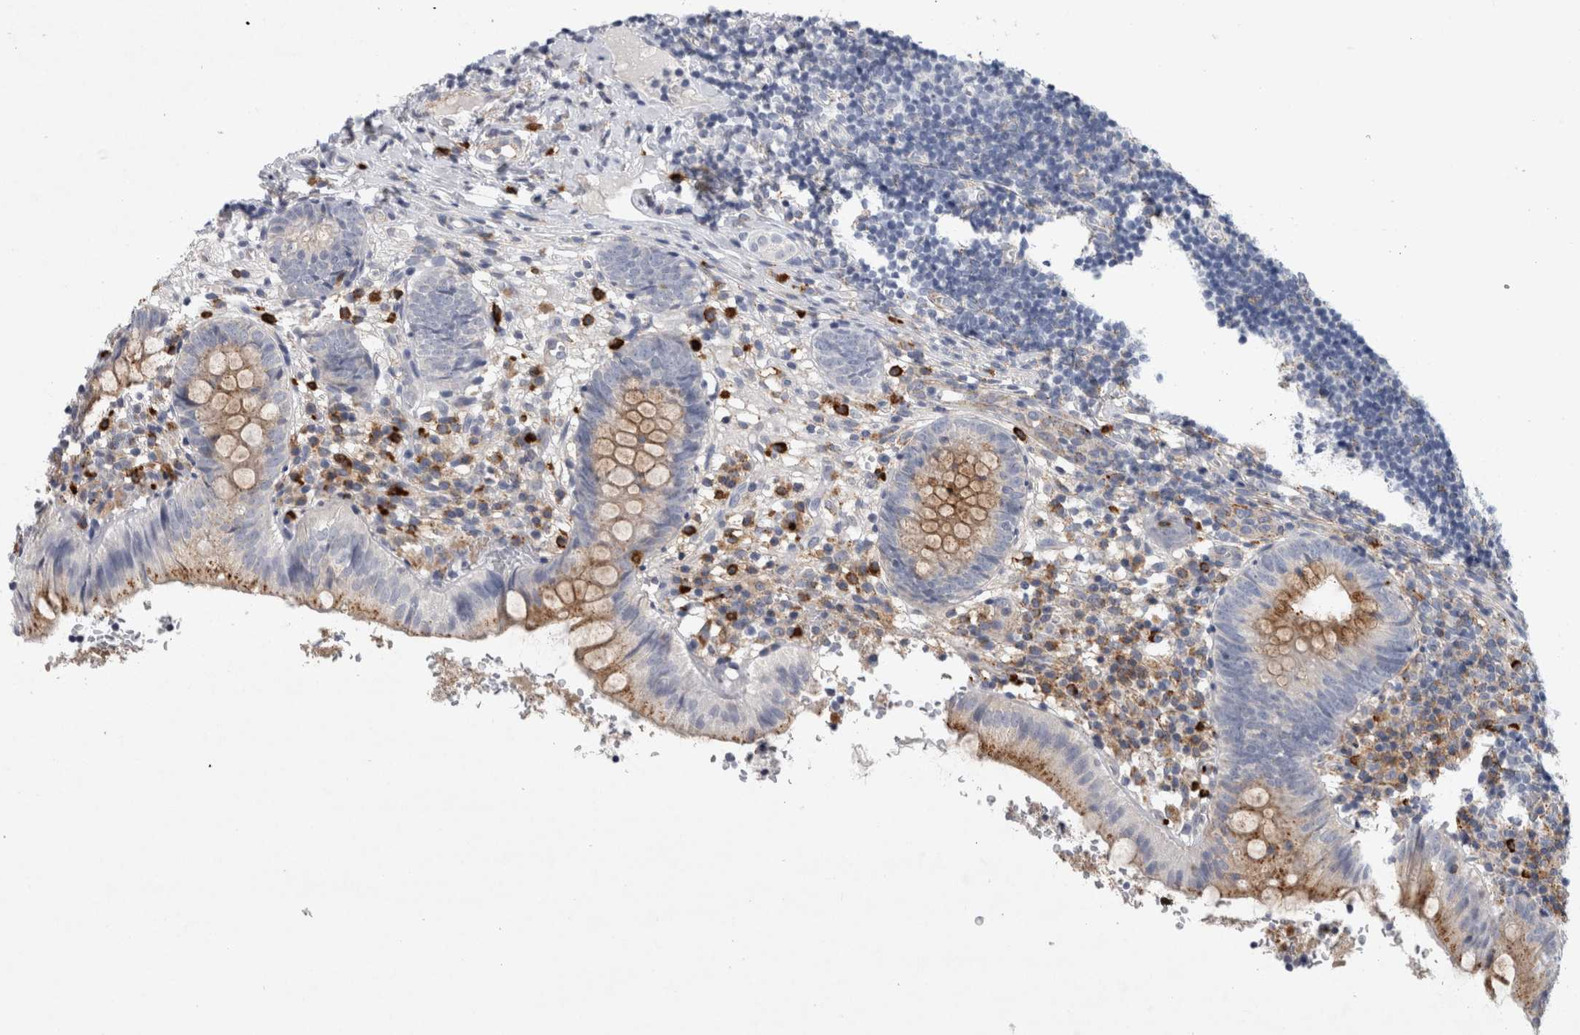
{"staining": {"intensity": "moderate", "quantity": ">75%", "location": "cytoplasmic/membranous"}, "tissue": "appendix", "cell_type": "Glandular cells", "image_type": "normal", "snomed": [{"axis": "morphology", "description": "Normal tissue, NOS"}, {"axis": "topography", "description": "Appendix"}], "caption": "Protein staining by immunohistochemistry (IHC) reveals moderate cytoplasmic/membranous expression in about >75% of glandular cells in benign appendix. The protein of interest is shown in brown color, while the nuclei are stained blue.", "gene": "CD63", "patient": {"sex": "male", "age": 8}}